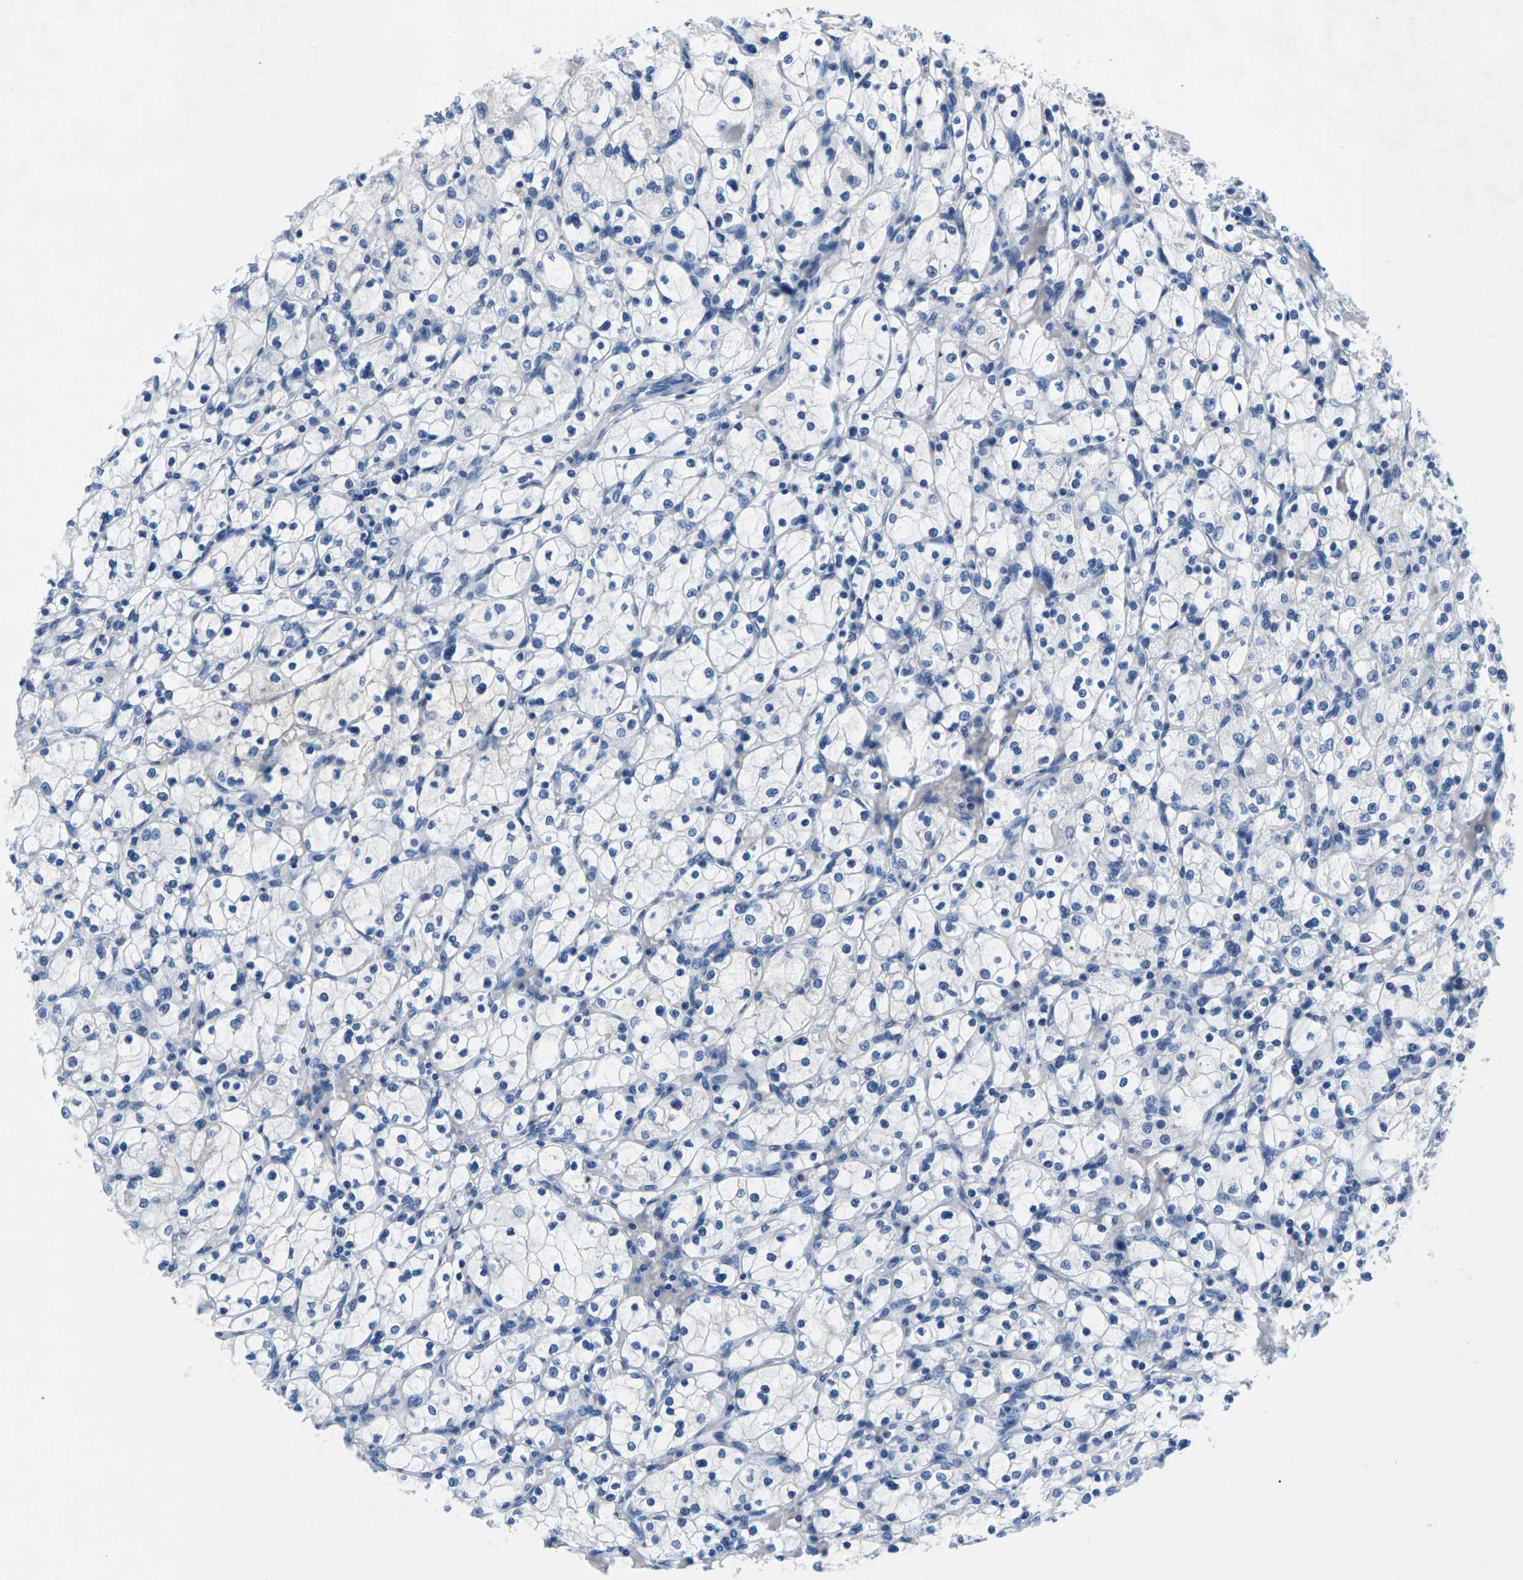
{"staining": {"intensity": "negative", "quantity": "none", "location": "none"}, "tissue": "renal cancer", "cell_type": "Tumor cells", "image_type": "cancer", "snomed": [{"axis": "morphology", "description": "Adenocarcinoma, NOS"}, {"axis": "topography", "description": "Kidney"}], "caption": "Immunohistochemistry image of neoplastic tissue: adenocarcinoma (renal) stained with DAB demonstrates no significant protein staining in tumor cells.", "gene": "CLDN3", "patient": {"sex": "female", "age": 83}}